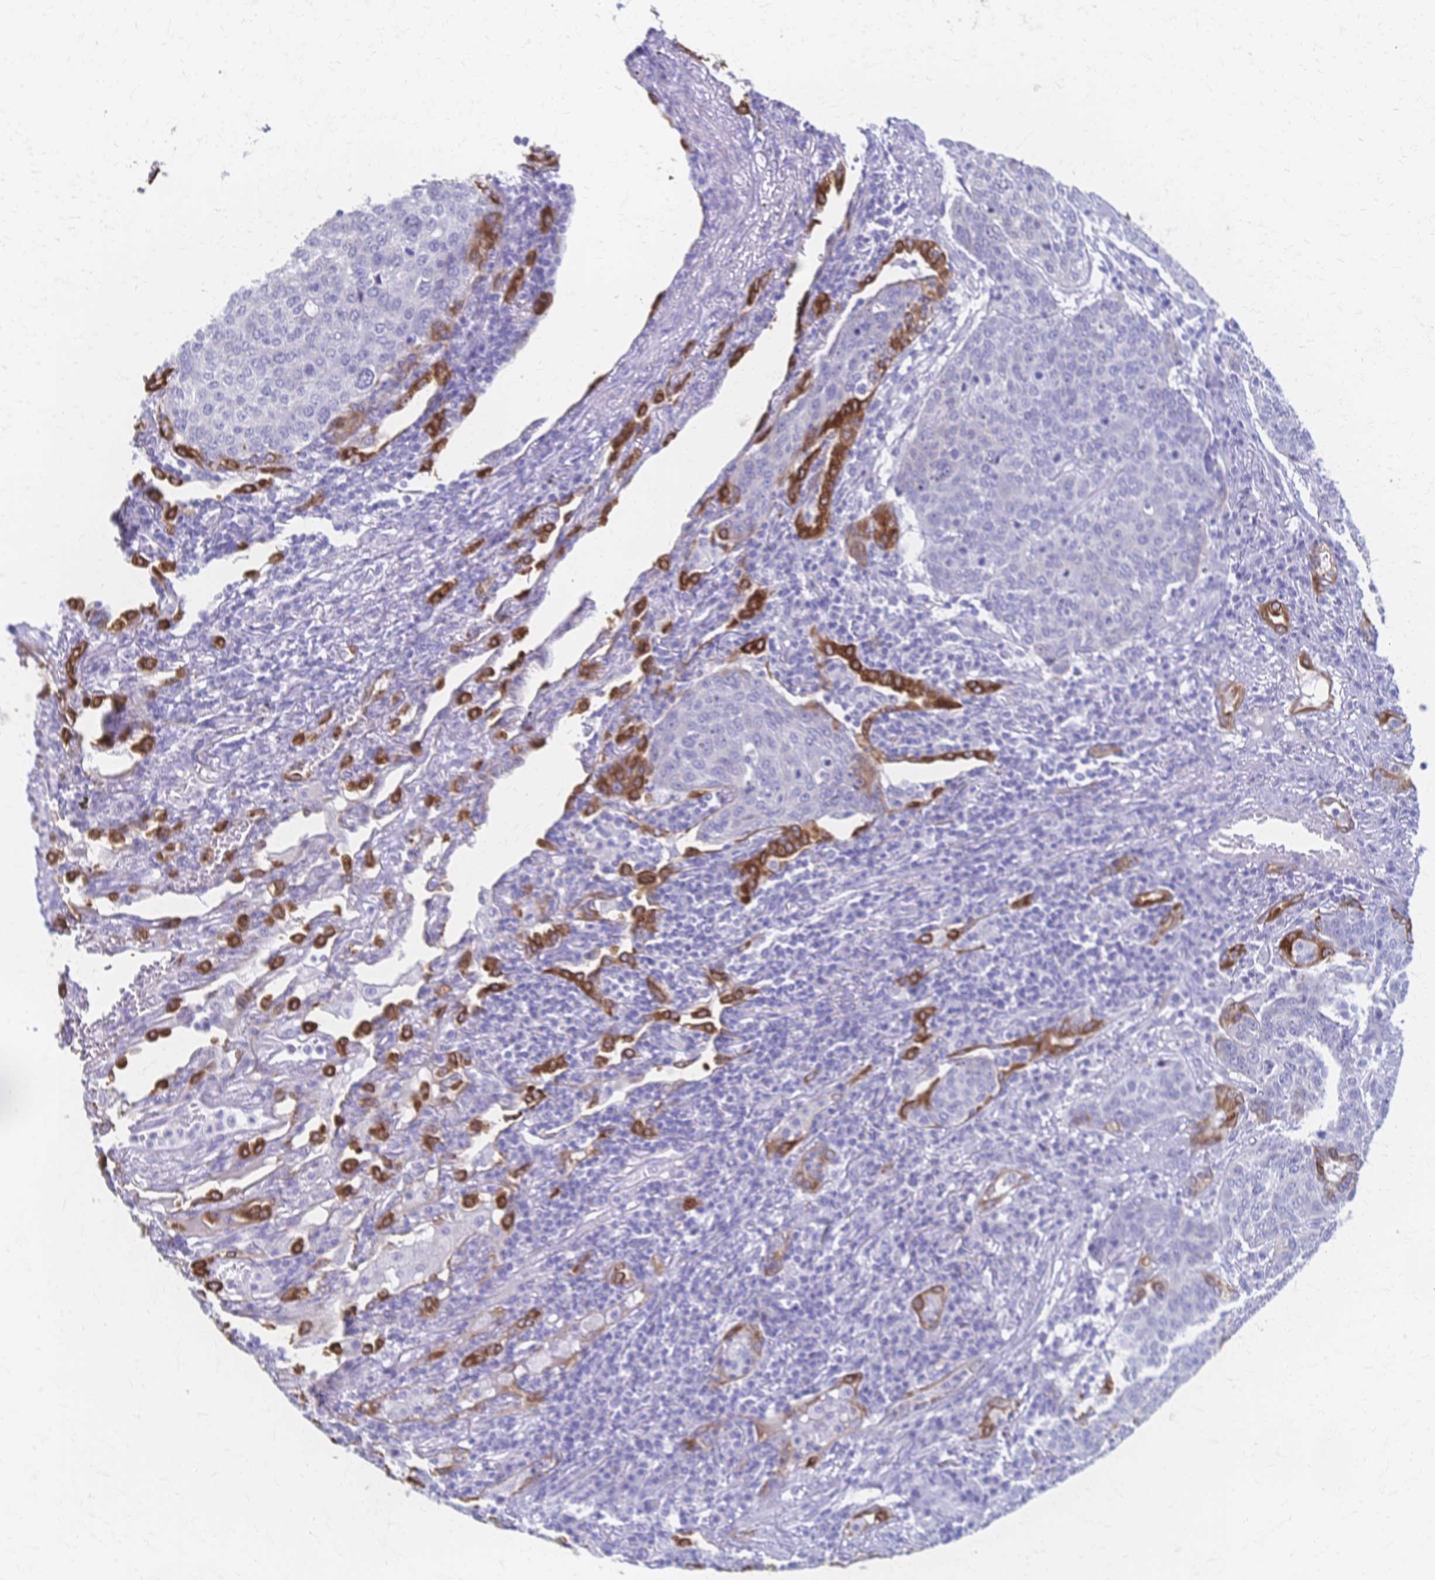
{"staining": {"intensity": "negative", "quantity": "none", "location": "none"}, "tissue": "lung cancer", "cell_type": "Tumor cells", "image_type": "cancer", "snomed": [{"axis": "morphology", "description": "Squamous cell carcinoma, NOS"}, {"axis": "topography", "description": "Lung"}], "caption": "IHC of human lung cancer demonstrates no positivity in tumor cells.", "gene": "CYB5A", "patient": {"sex": "male", "age": 63}}